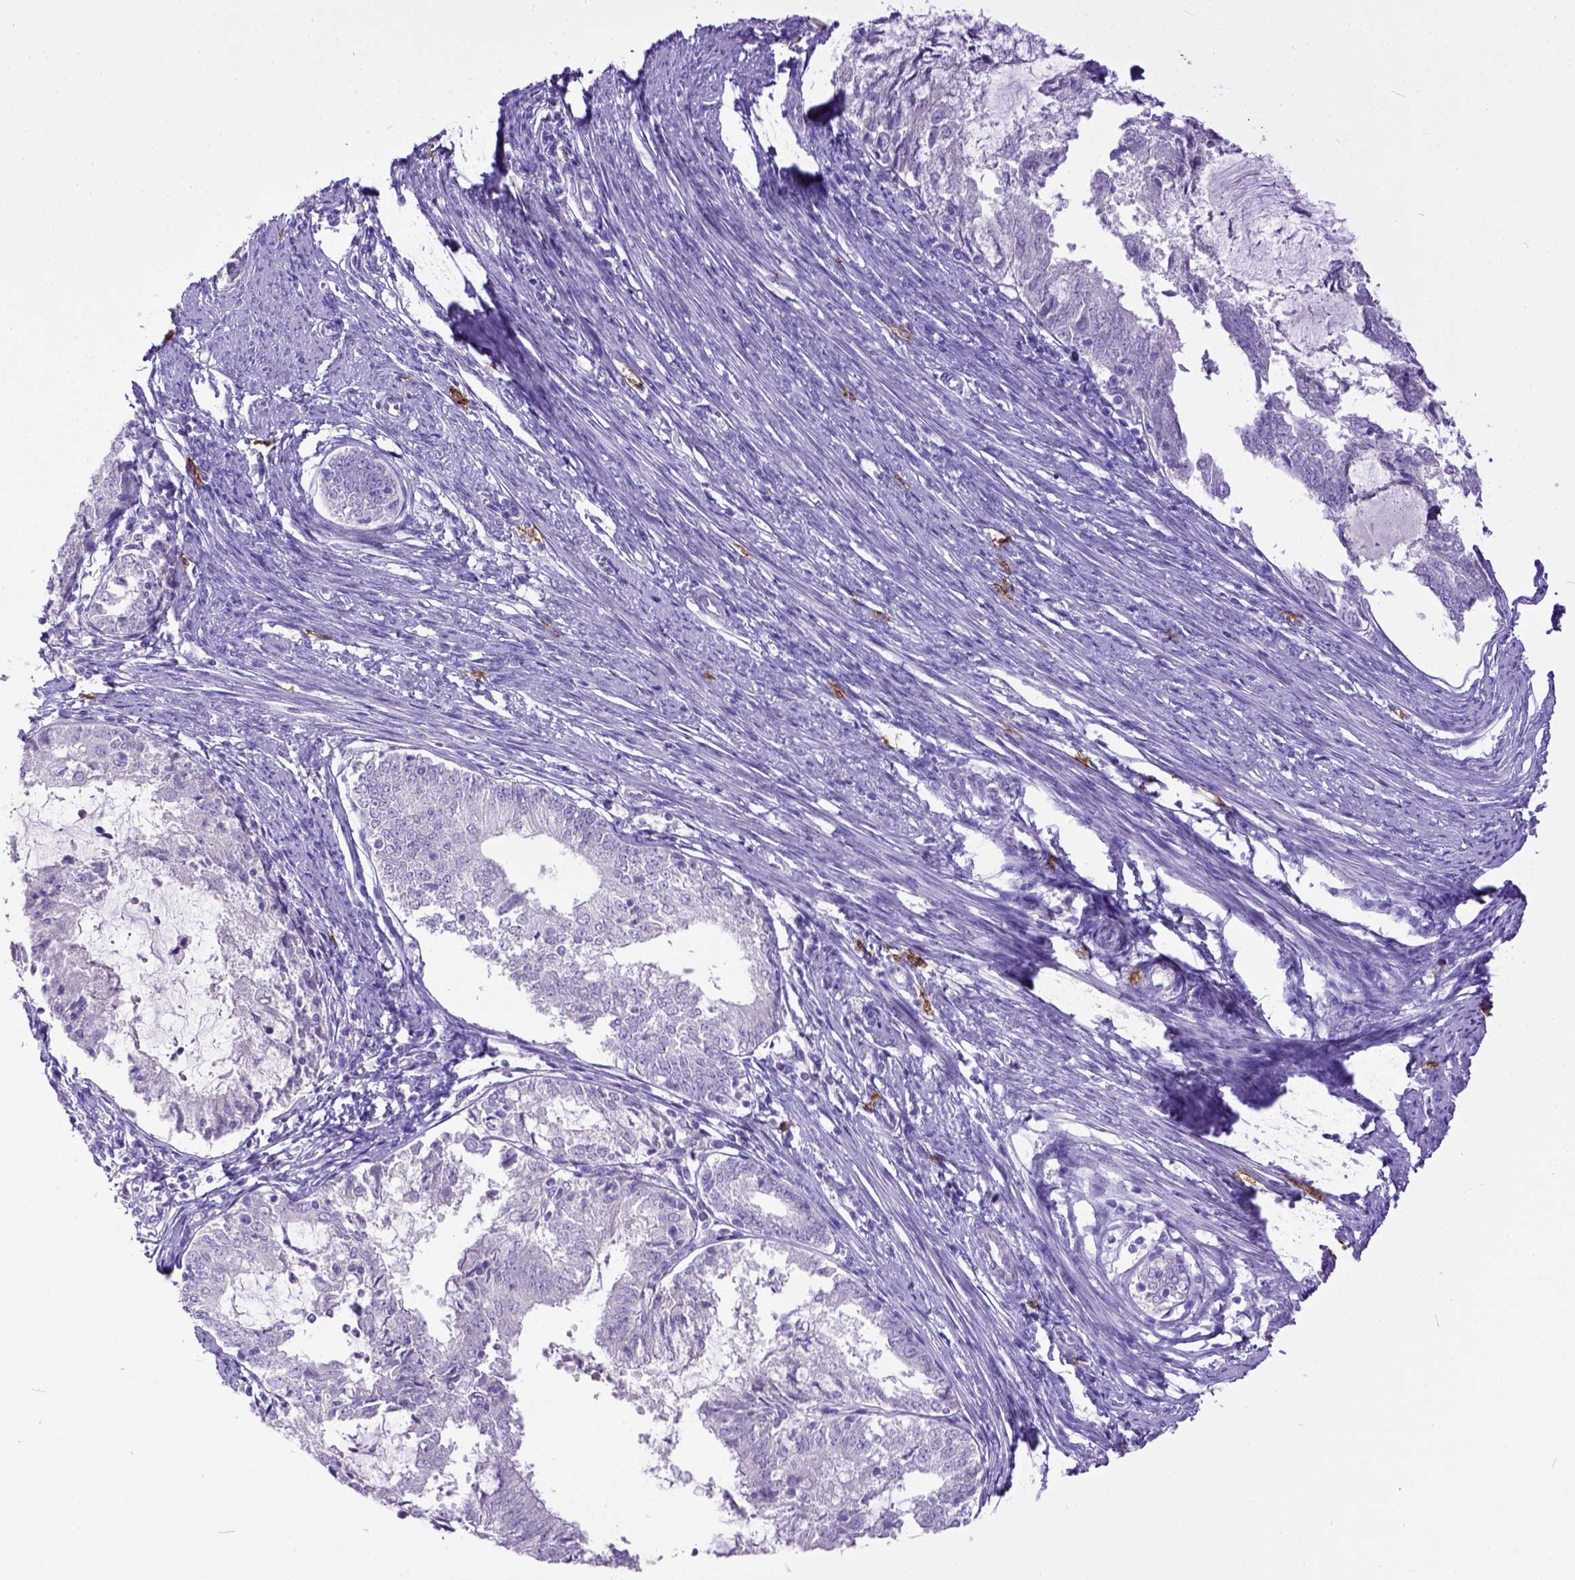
{"staining": {"intensity": "negative", "quantity": "none", "location": "none"}, "tissue": "endometrial cancer", "cell_type": "Tumor cells", "image_type": "cancer", "snomed": [{"axis": "morphology", "description": "Adenocarcinoma, NOS"}, {"axis": "topography", "description": "Endometrium"}], "caption": "The histopathology image exhibits no staining of tumor cells in endometrial cancer.", "gene": "KIT", "patient": {"sex": "female", "age": 57}}